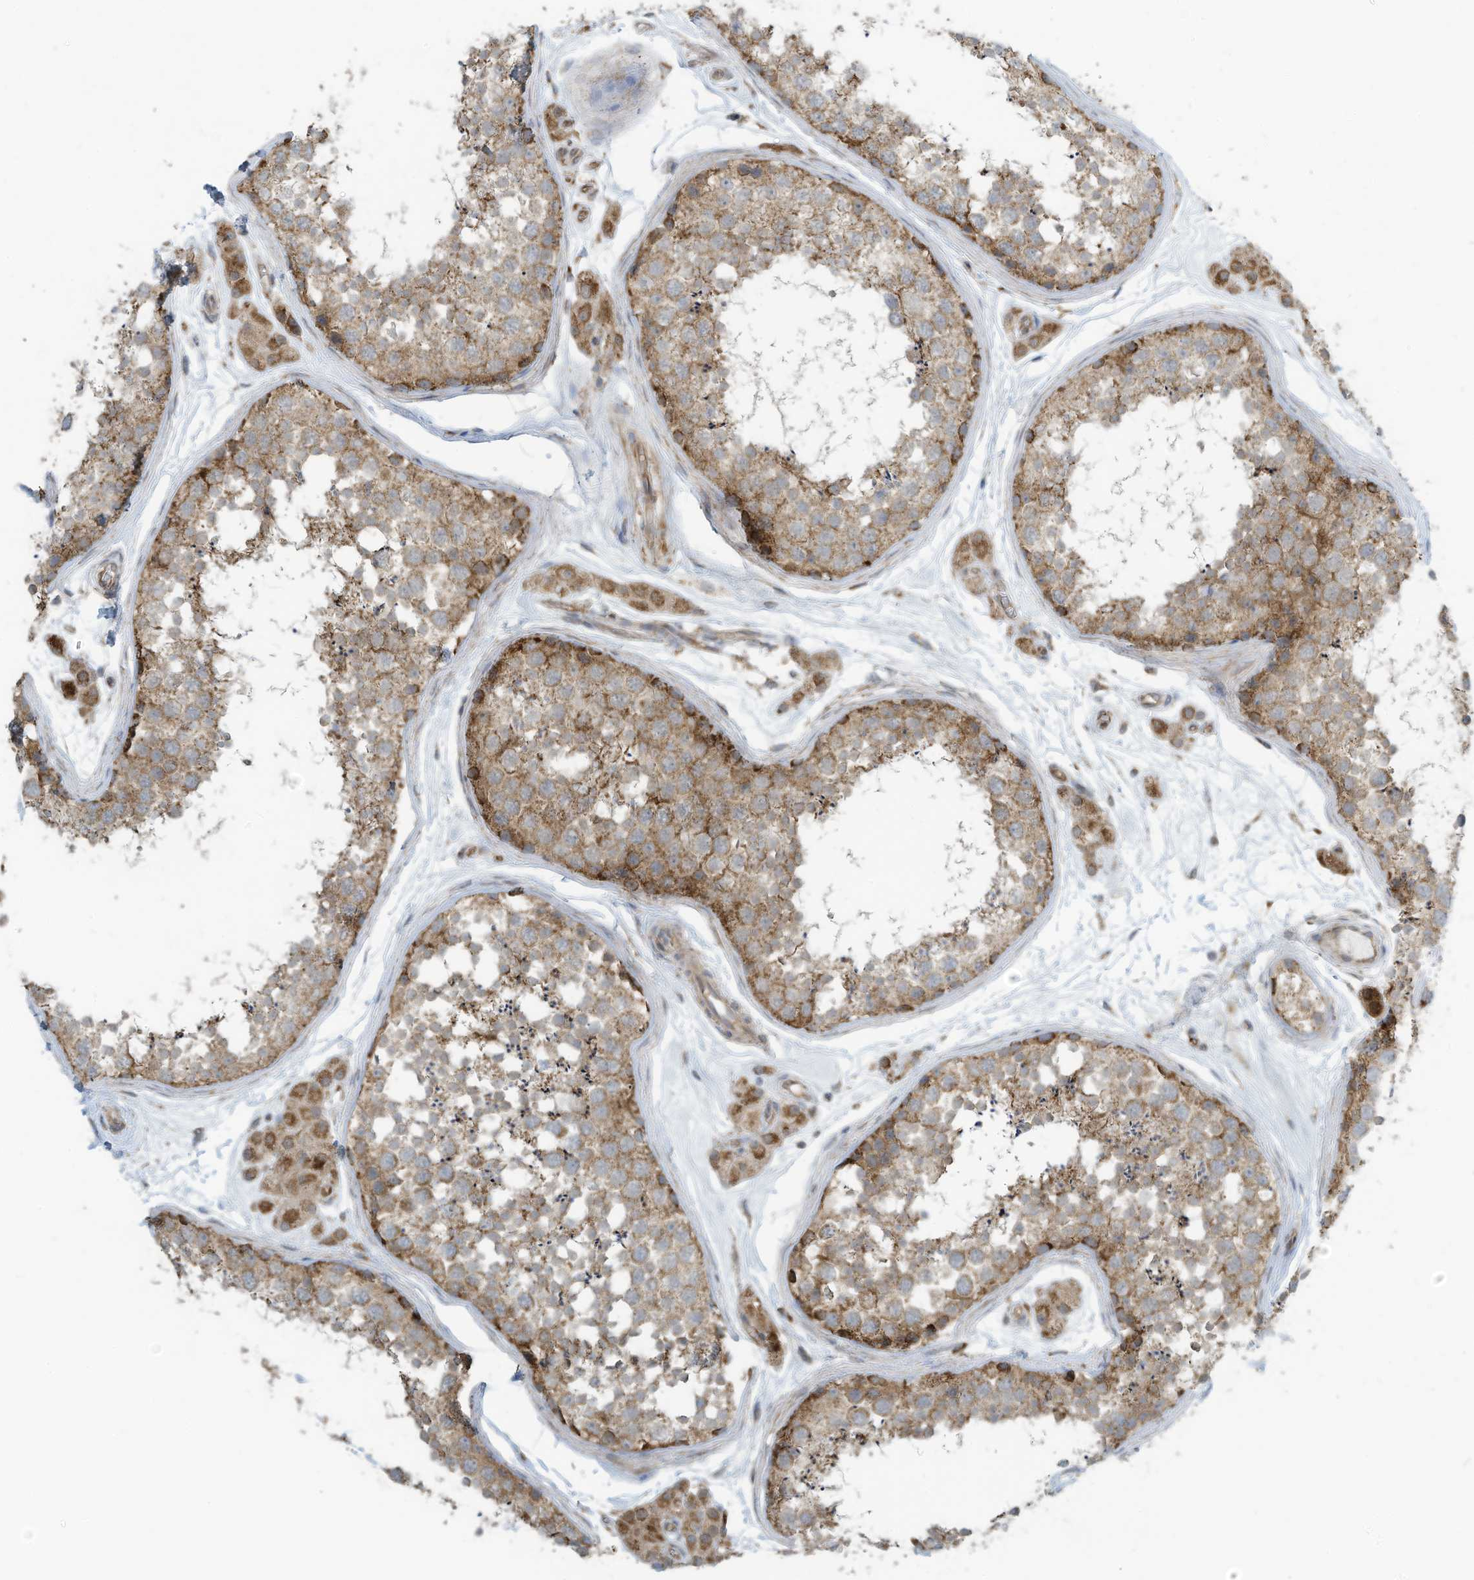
{"staining": {"intensity": "moderate", "quantity": "25%-75%", "location": "cytoplasmic/membranous"}, "tissue": "testis", "cell_type": "Cells in seminiferous ducts", "image_type": "normal", "snomed": [{"axis": "morphology", "description": "Normal tissue, NOS"}, {"axis": "topography", "description": "Testis"}], "caption": "Cells in seminiferous ducts reveal moderate cytoplasmic/membranous positivity in approximately 25%-75% of cells in benign testis. The staining was performed using DAB (3,3'-diaminobenzidine), with brown indicating positive protein expression. Nuclei are stained blue with hematoxylin.", "gene": "METTL6", "patient": {"sex": "male", "age": 56}}